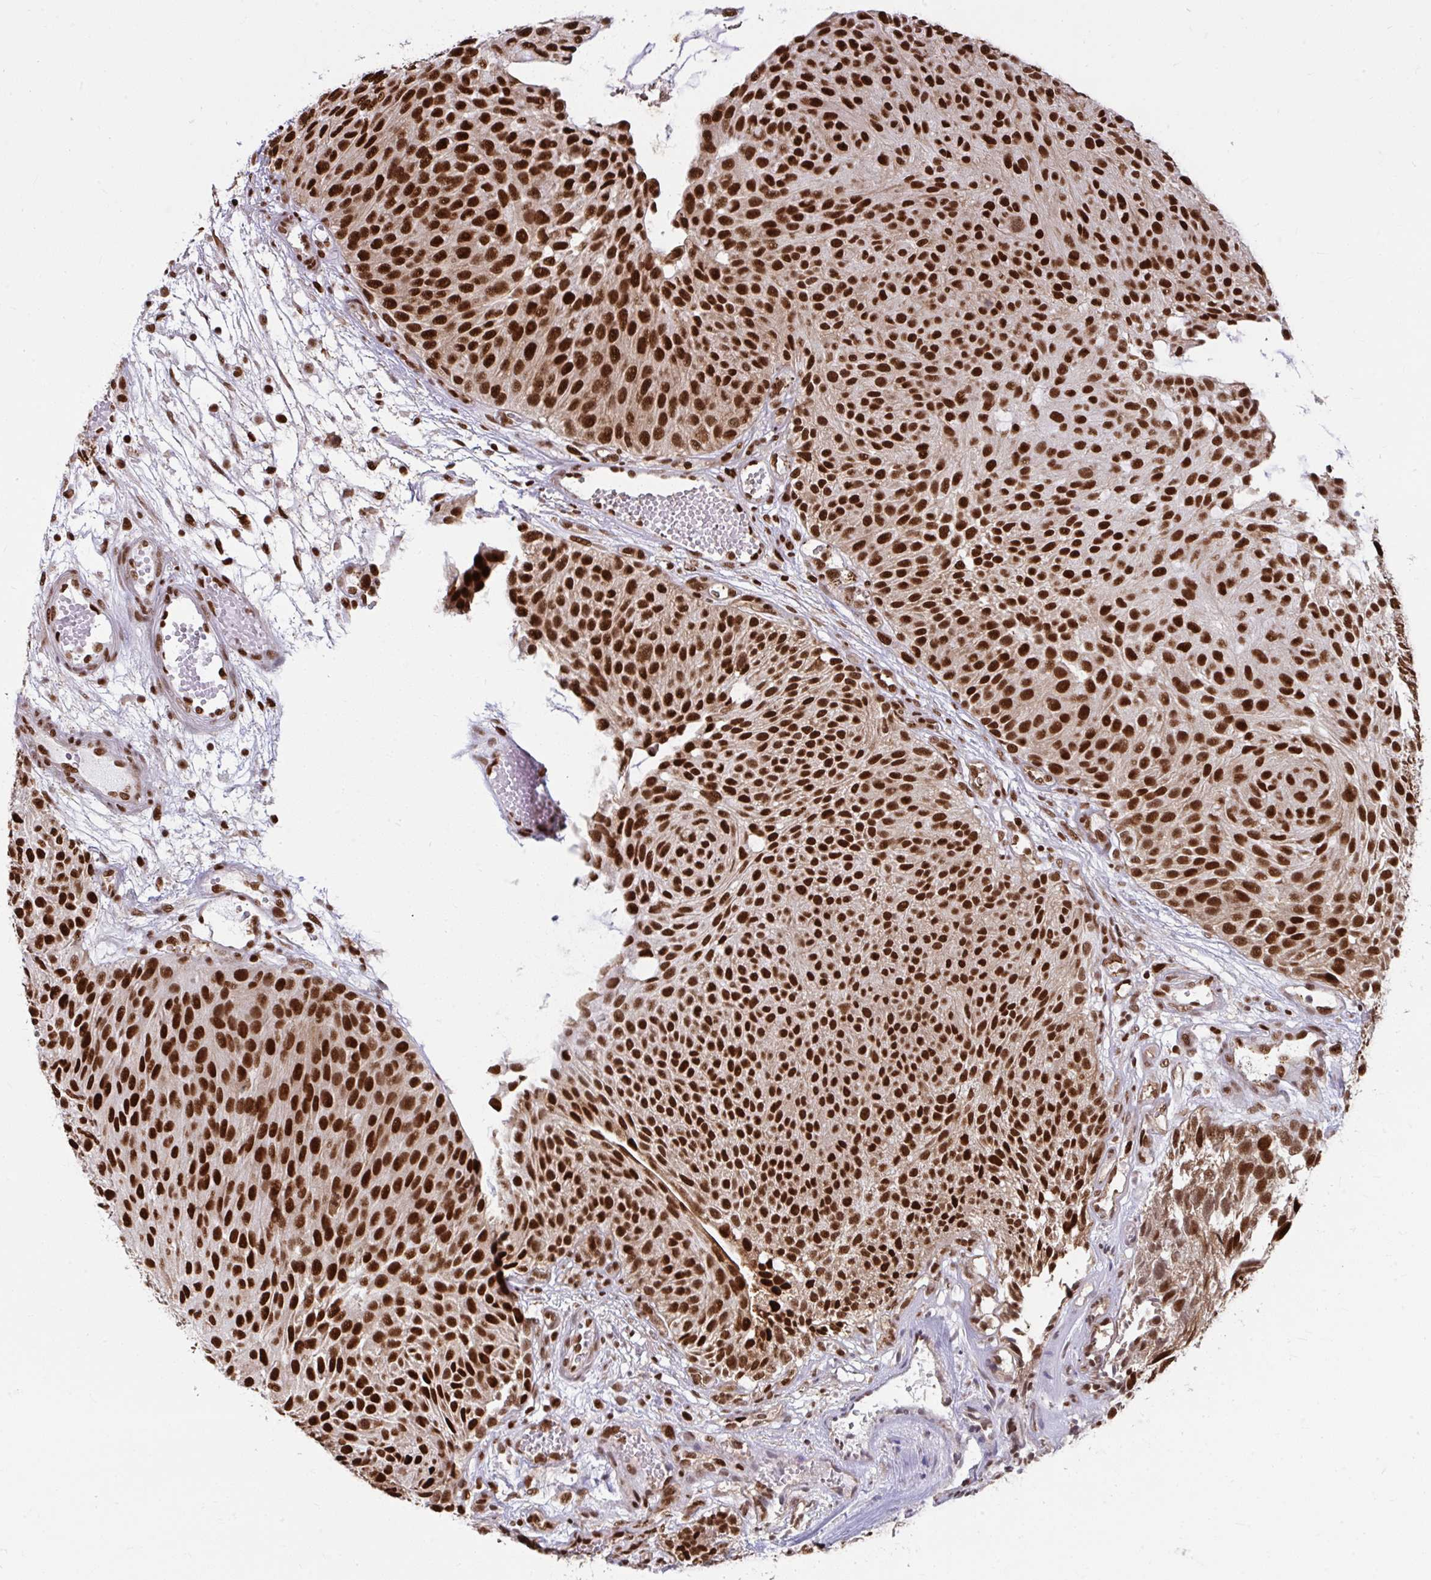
{"staining": {"intensity": "strong", "quantity": ">75%", "location": "nuclear"}, "tissue": "urothelial cancer", "cell_type": "Tumor cells", "image_type": "cancer", "snomed": [{"axis": "morphology", "description": "Urothelial carcinoma, NOS"}, {"axis": "topography", "description": "Urinary bladder"}], "caption": "Approximately >75% of tumor cells in transitional cell carcinoma demonstrate strong nuclear protein expression as visualized by brown immunohistochemical staining.", "gene": "SLC35C2", "patient": {"sex": "male", "age": 84}}